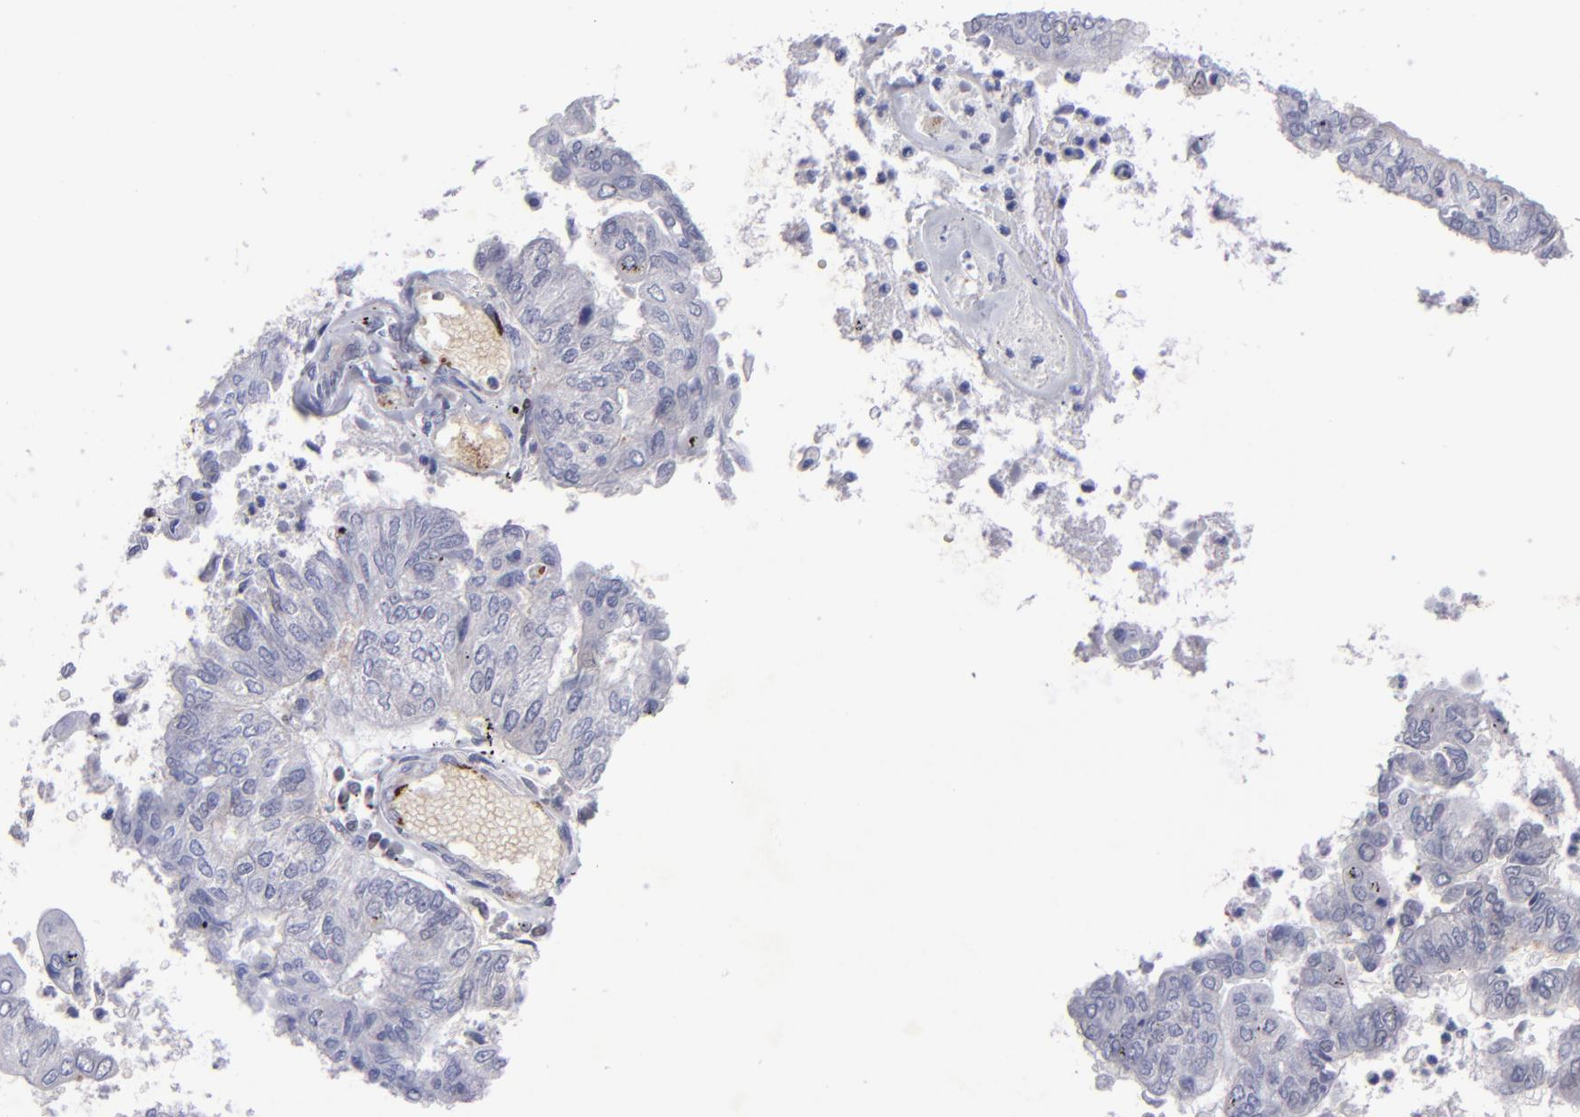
{"staining": {"intensity": "negative", "quantity": "none", "location": "none"}, "tissue": "endometrial cancer", "cell_type": "Tumor cells", "image_type": "cancer", "snomed": [{"axis": "morphology", "description": "Adenocarcinoma, NOS"}, {"axis": "topography", "description": "Endometrium"}], "caption": "There is no significant expression in tumor cells of adenocarcinoma (endometrial).", "gene": "MGMT", "patient": {"sex": "female", "age": 59}}